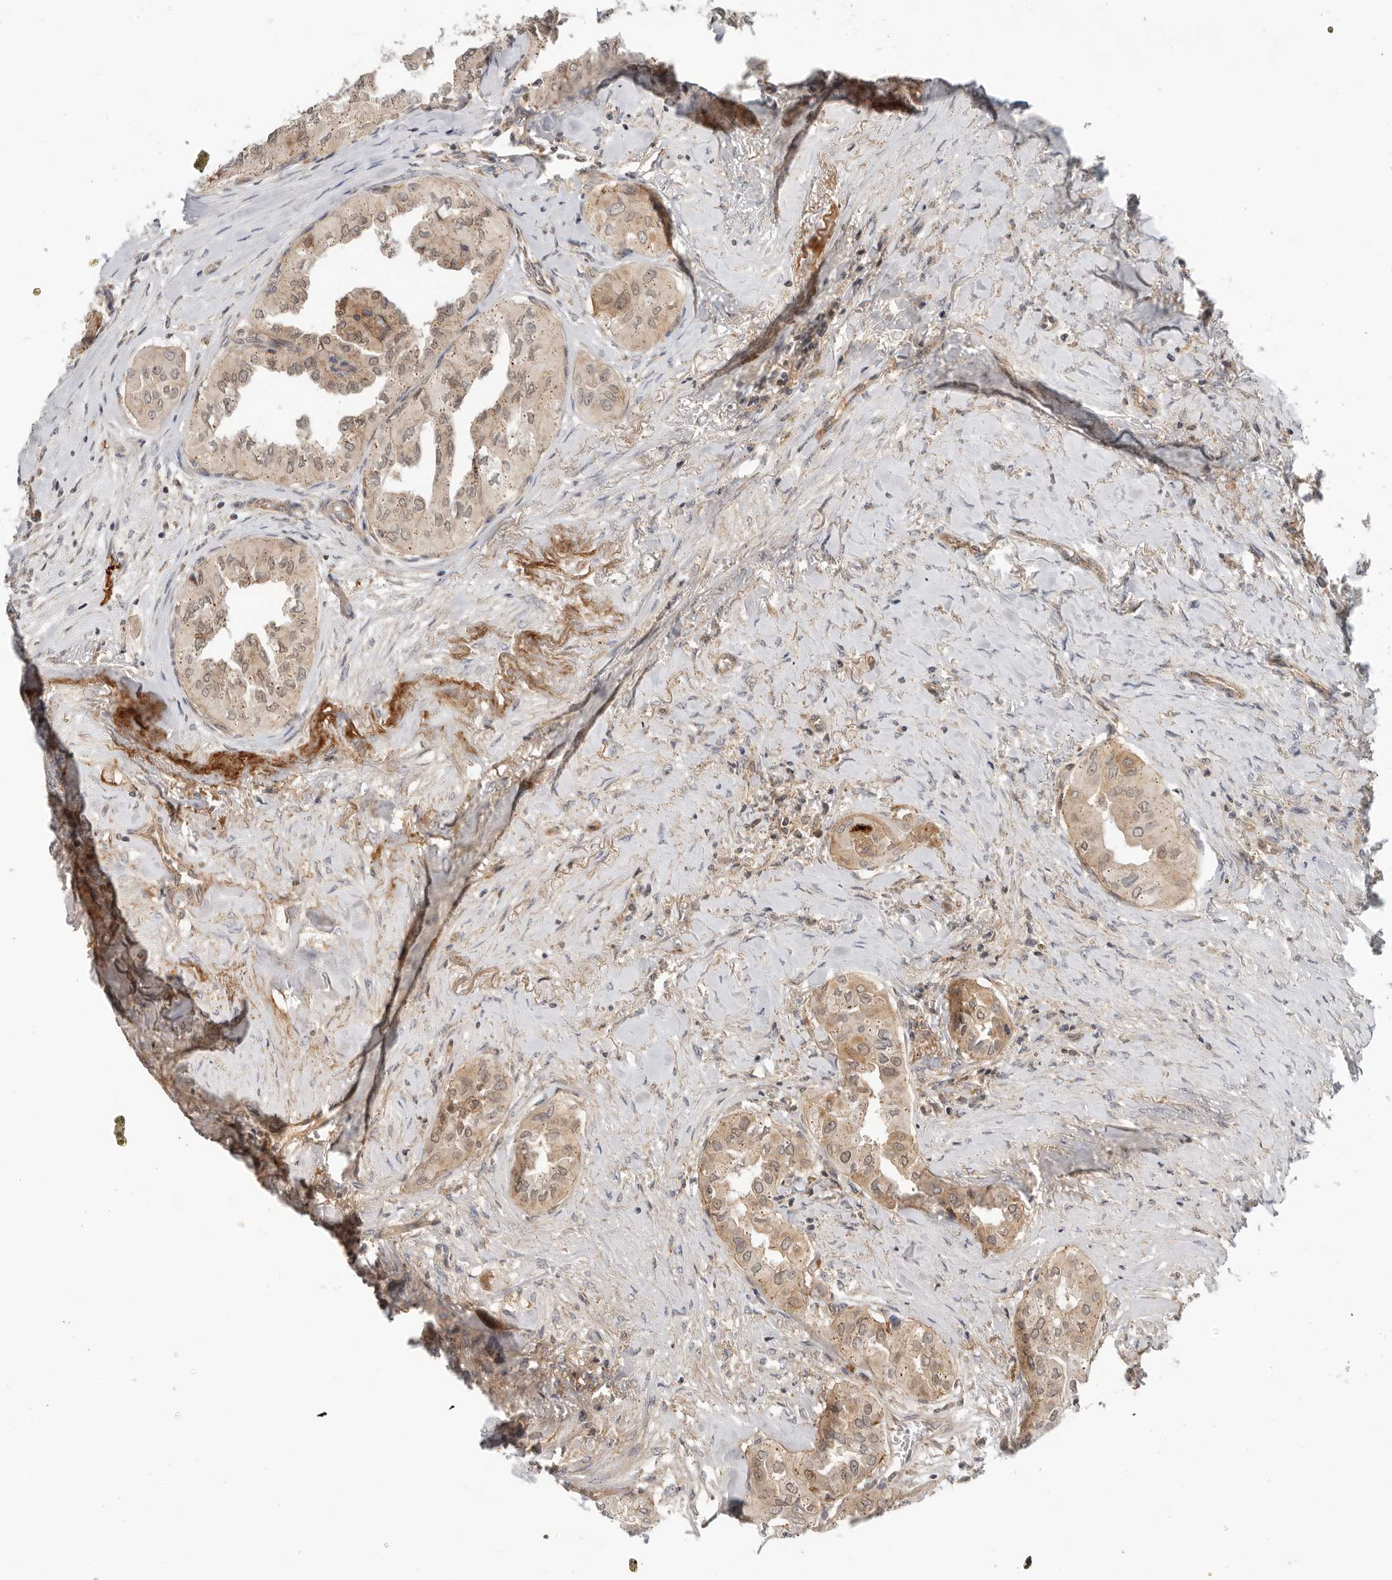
{"staining": {"intensity": "weak", "quantity": ">75%", "location": "cytoplasmic/membranous"}, "tissue": "thyroid cancer", "cell_type": "Tumor cells", "image_type": "cancer", "snomed": [{"axis": "morphology", "description": "Papillary adenocarcinoma, NOS"}, {"axis": "topography", "description": "Thyroid gland"}], "caption": "Human thyroid cancer stained for a protein (brown) displays weak cytoplasmic/membranous positive expression in about >75% of tumor cells.", "gene": "SUGCT", "patient": {"sex": "female", "age": 59}}